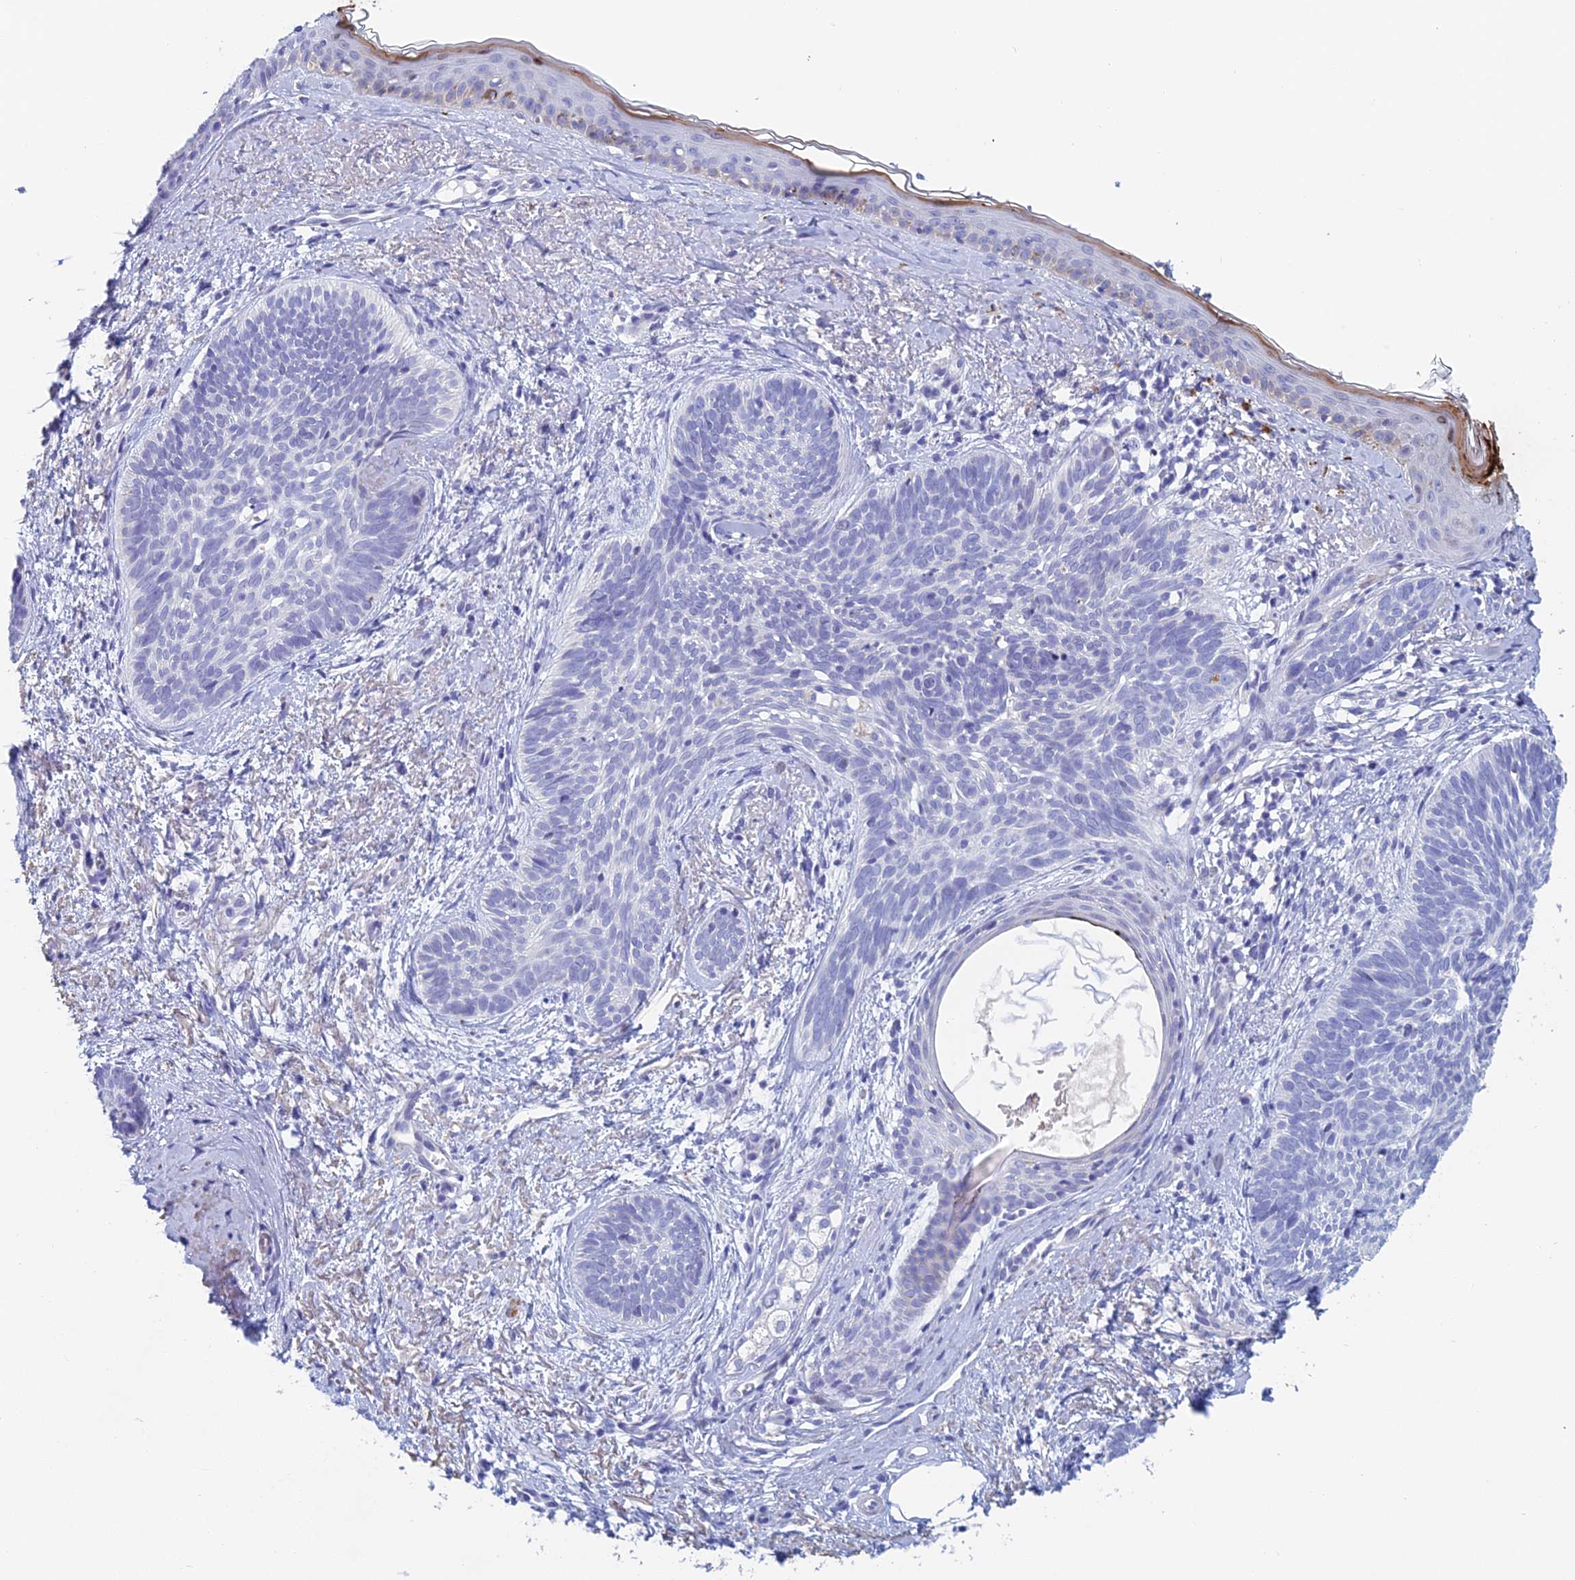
{"staining": {"intensity": "negative", "quantity": "none", "location": "none"}, "tissue": "skin cancer", "cell_type": "Tumor cells", "image_type": "cancer", "snomed": [{"axis": "morphology", "description": "Basal cell carcinoma"}, {"axis": "topography", "description": "Skin"}], "caption": "The immunohistochemistry (IHC) histopathology image has no significant expression in tumor cells of skin basal cell carcinoma tissue.", "gene": "ACSM1", "patient": {"sex": "female", "age": 81}}